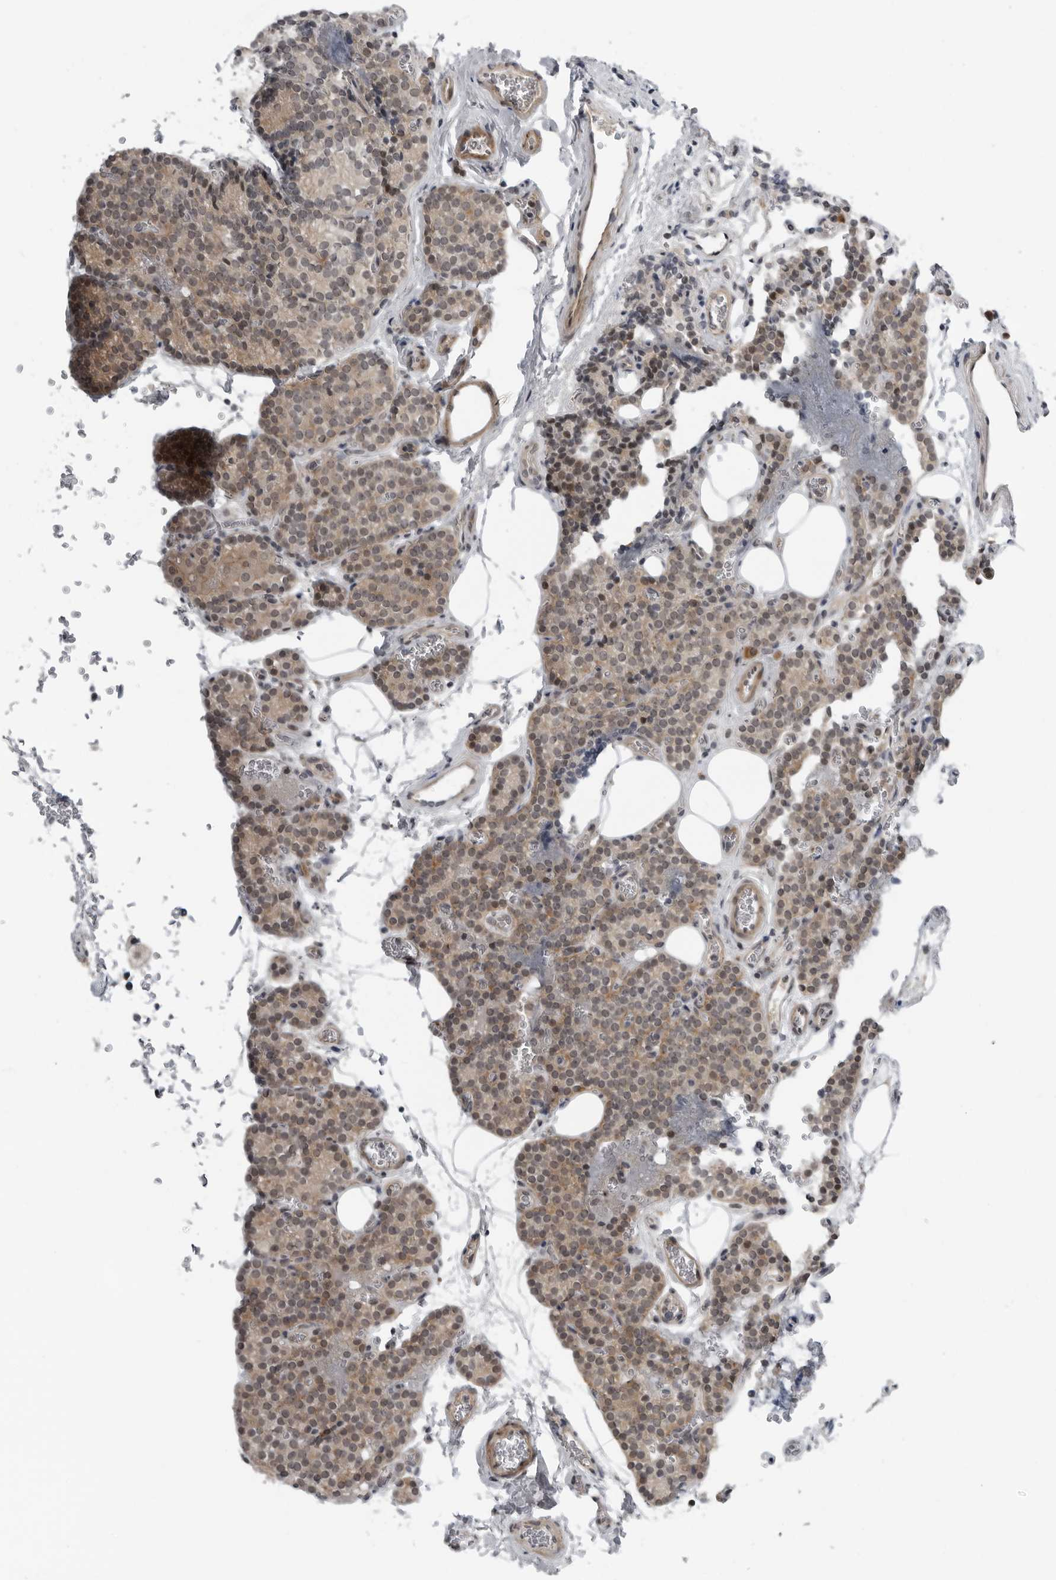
{"staining": {"intensity": "moderate", "quantity": "25%-75%", "location": "cytoplasmic/membranous,nuclear"}, "tissue": "parathyroid gland", "cell_type": "Glandular cells", "image_type": "normal", "snomed": [{"axis": "morphology", "description": "Normal tissue, NOS"}, {"axis": "topography", "description": "Parathyroid gland"}], "caption": "A micrograph of human parathyroid gland stained for a protein reveals moderate cytoplasmic/membranous,nuclear brown staining in glandular cells.", "gene": "ALPK2", "patient": {"sex": "female", "age": 64}}